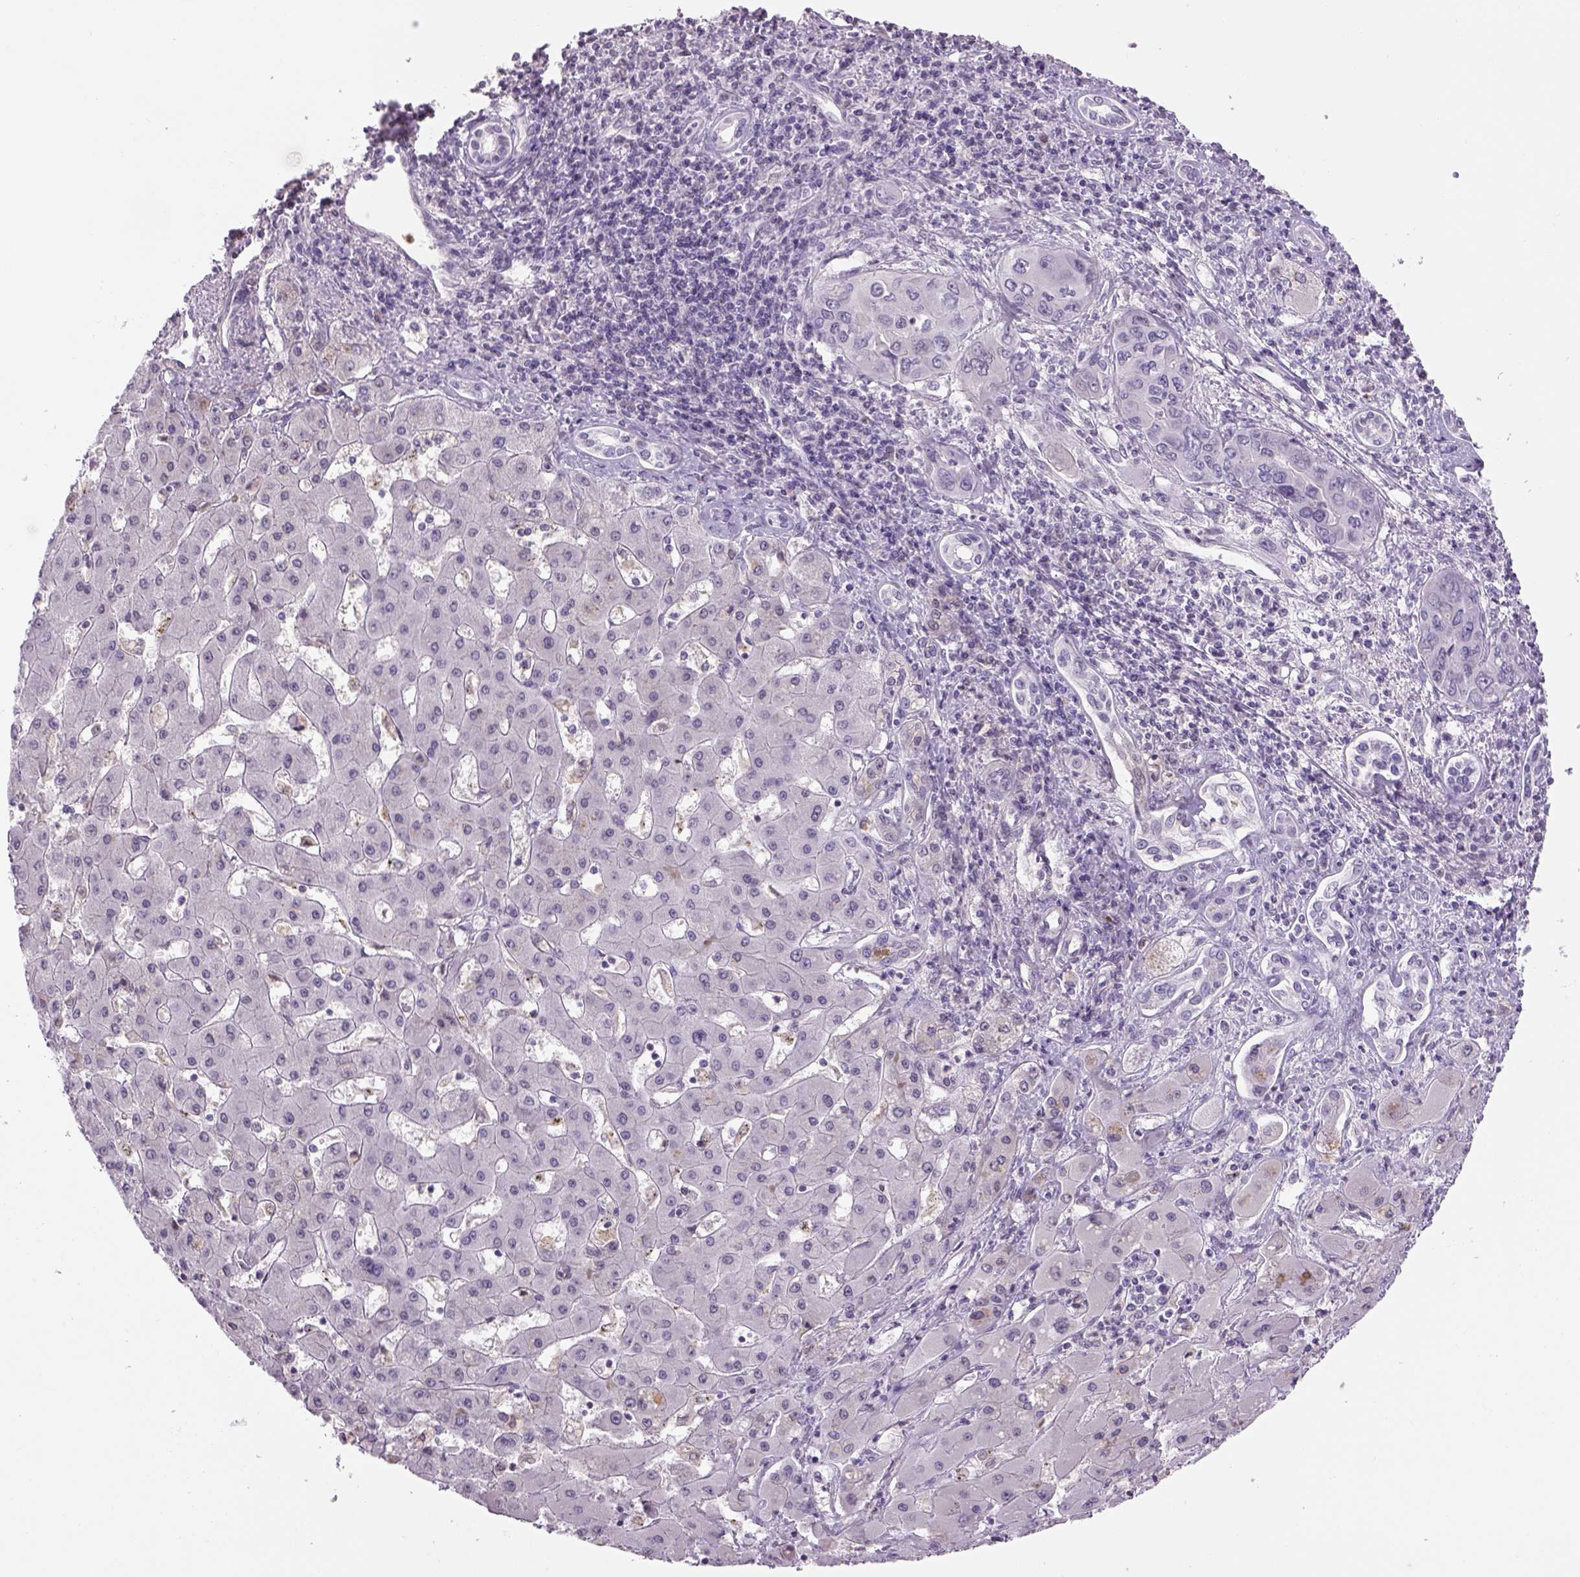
{"staining": {"intensity": "negative", "quantity": "none", "location": "none"}, "tissue": "liver cancer", "cell_type": "Tumor cells", "image_type": "cancer", "snomed": [{"axis": "morphology", "description": "Cholangiocarcinoma"}, {"axis": "topography", "description": "Liver"}], "caption": "Immunohistochemical staining of cholangiocarcinoma (liver) exhibits no significant positivity in tumor cells. (DAB immunohistochemistry visualized using brightfield microscopy, high magnification).", "gene": "PRRT1", "patient": {"sex": "male", "age": 67}}